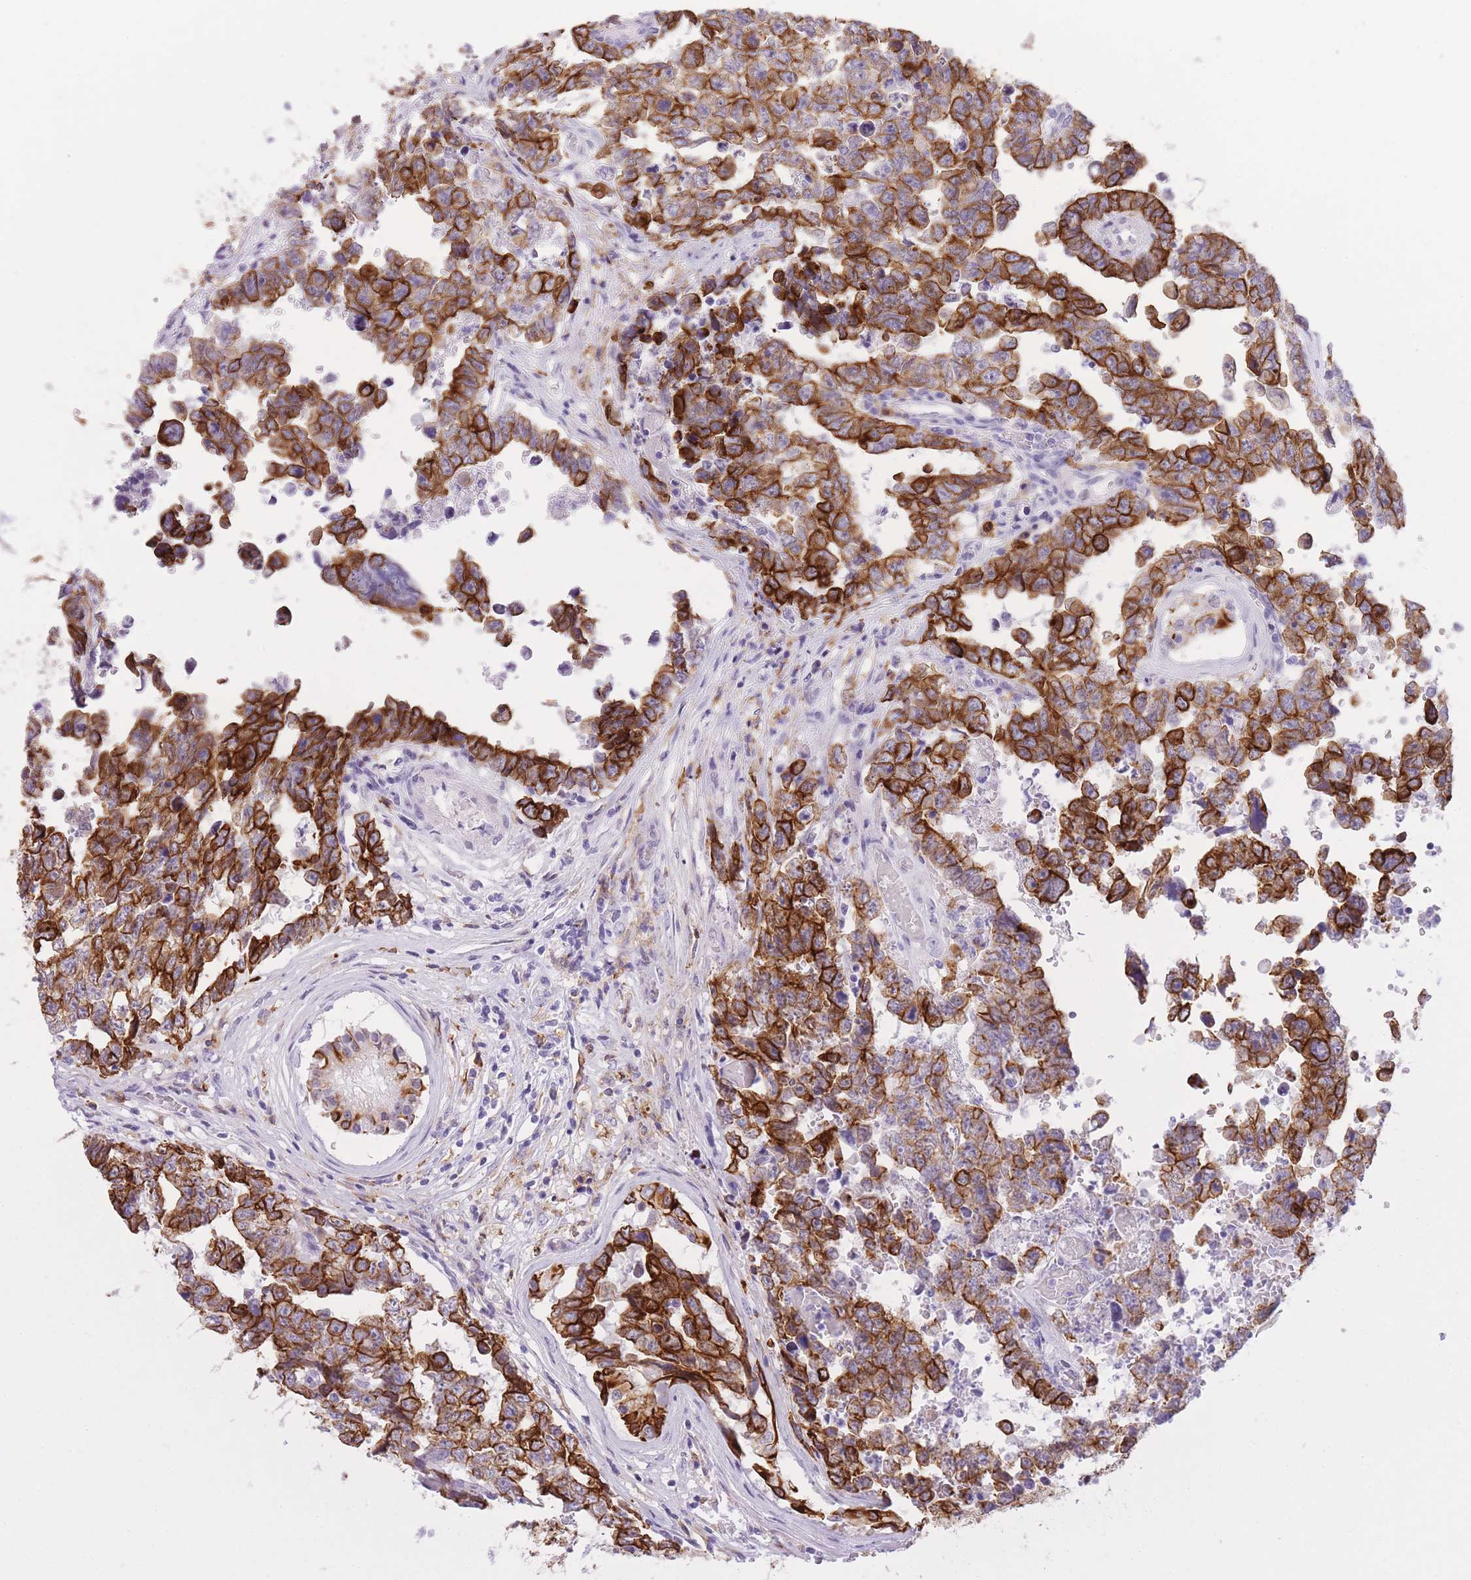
{"staining": {"intensity": "strong", "quantity": ">75%", "location": "cytoplasmic/membranous"}, "tissue": "testis cancer", "cell_type": "Tumor cells", "image_type": "cancer", "snomed": [{"axis": "morphology", "description": "Normal tissue, NOS"}, {"axis": "morphology", "description": "Carcinoma, Embryonal, NOS"}, {"axis": "topography", "description": "Testis"}, {"axis": "topography", "description": "Epididymis"}], "caption": "Testis cancer tissue shows strong cytoplasmic/membranous positivity in about >75% of tumor cells (Stains: DAB in brown, nuclei in blue, Microscopy: brightfield microscopy at high magnification).", "gene": "RADX", "patient": {"sex": "male", "age": 25}}